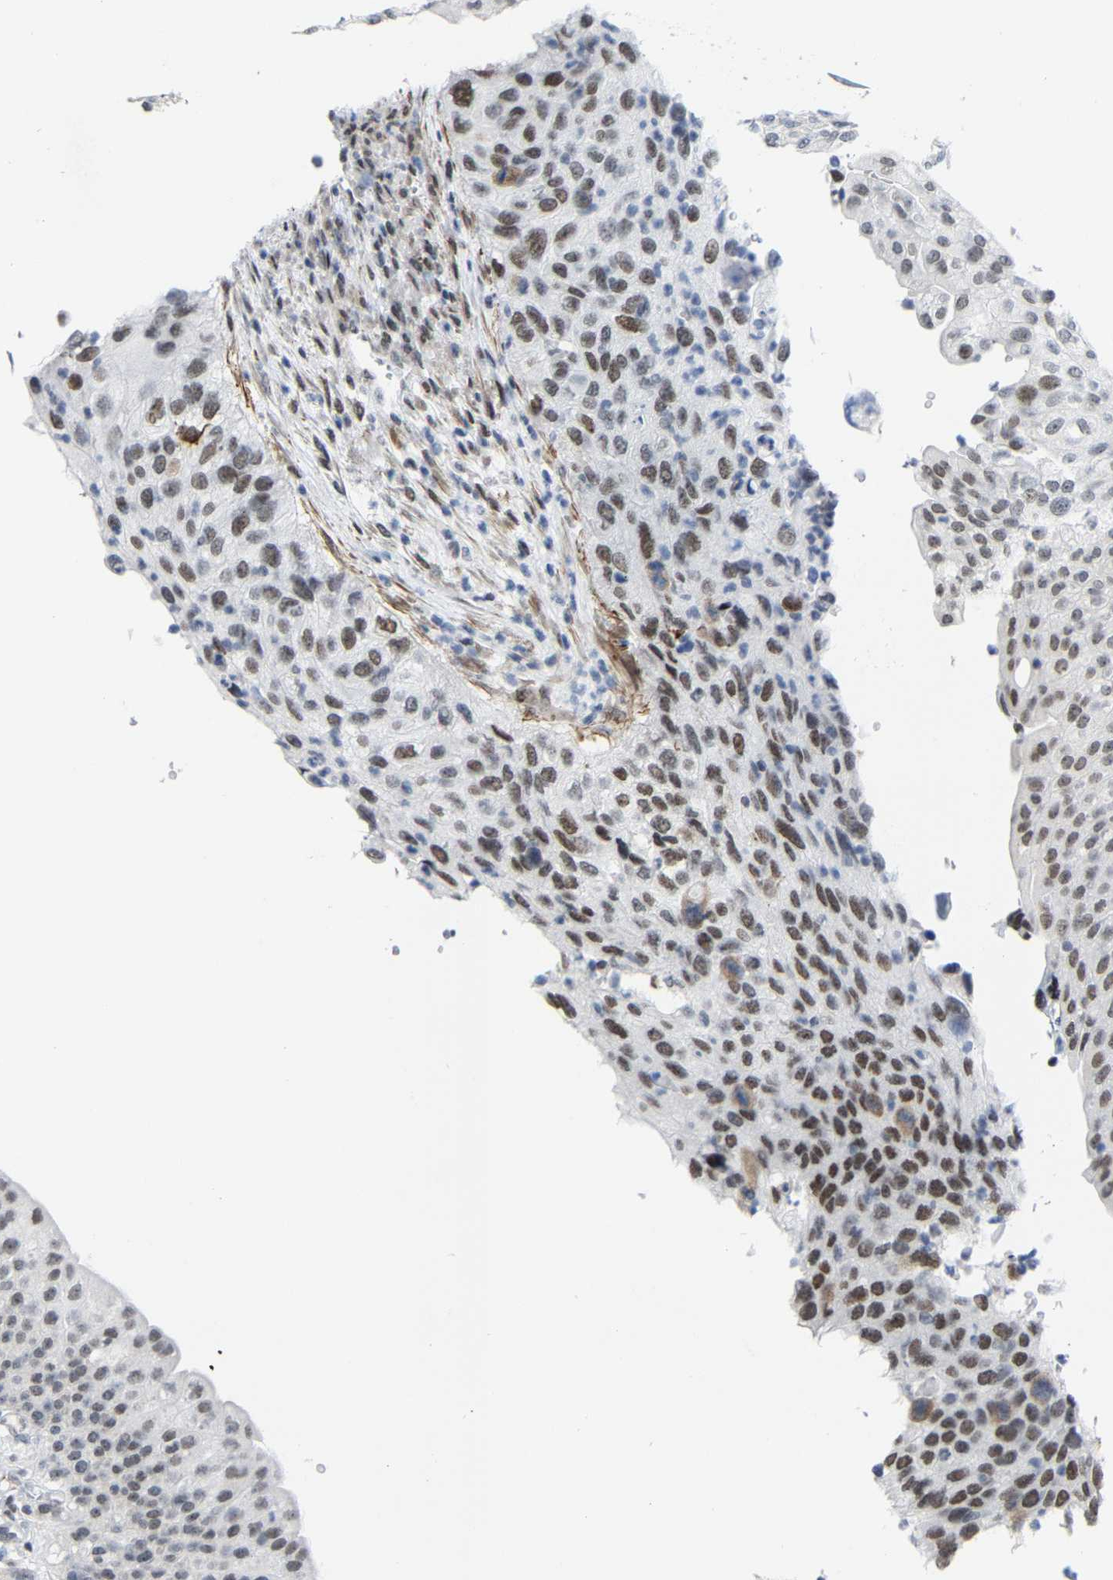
{"staining": {"intensity": "moderate", "quantity": "25%-75%", "location": "nuclear"}, "tissue": "urinary bladder", "cell_type": "Urothelial cells", "image_type": "normal", "snomed": [{"axis": "morphology", "description": "Normal tissue, NOS"}, {"axis": "topography", "description": "Urinary bladder"}], "caption": "Immunohistochemistry staining of unremarkable urinary bladder, which shows medium levels of moderate nuclear expression in approximately 25%-75% of urothelial cells indicating moderate nuclear protein staining. The staining was performed using DAB (3,3'-diaminobenzidine) (brown) for protein detection and nuclei were counterstained in hematoxylin (blue).", "gene": "FAM180A", "patient": {"sex": "female", "age": 60}}